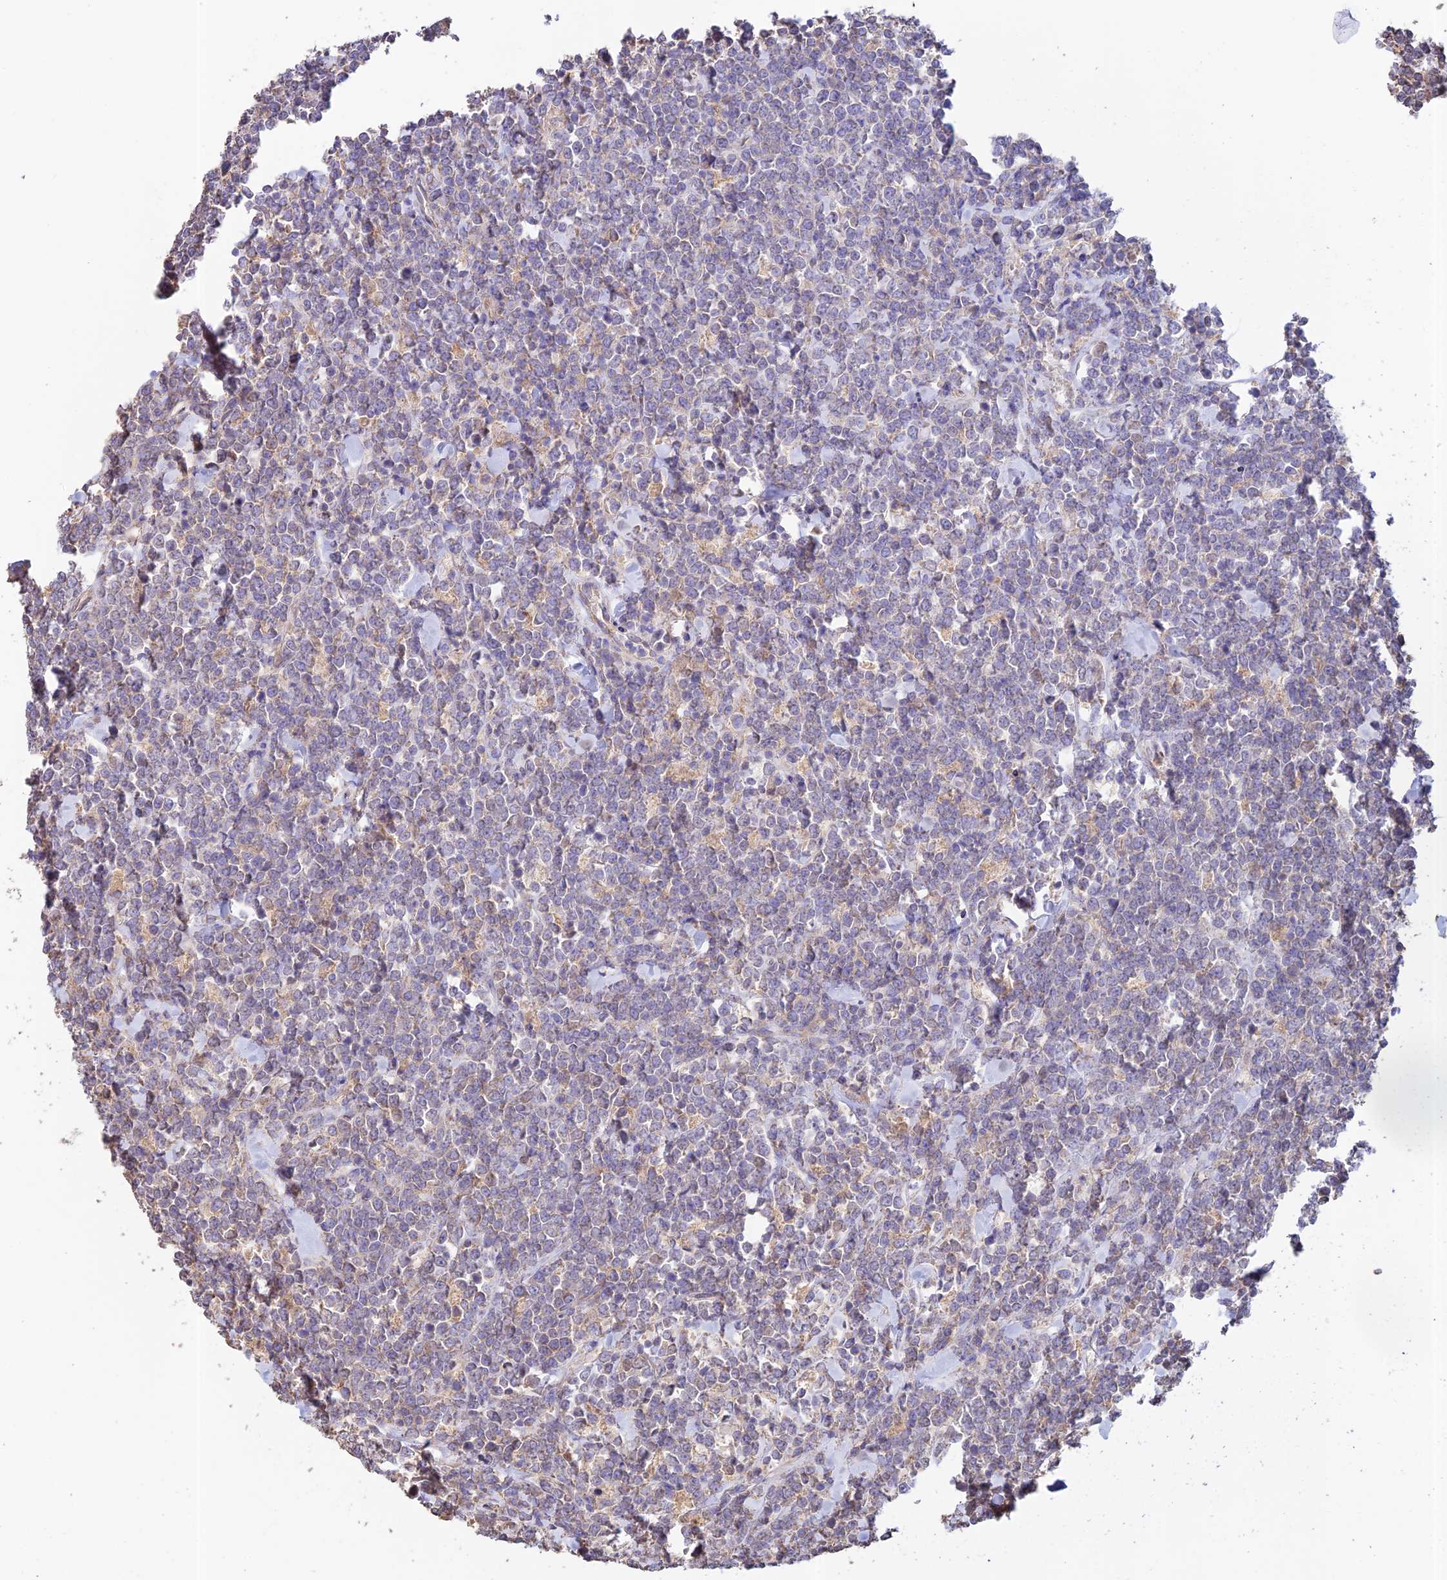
{"staining": {"intensity": "weak", "quantity": "25%-75%", "location": "cytoplasmic/membranous"}, "tissue": "lymphoma", "cell_type": "Tumor cells", "image_type": "cancer", "snomed": [{"axis": "morphology", "description": "Malignant lymphoma, non-Hodgkin's type, High grade"}, {"axis": "topography", "description": "Small intestine"}], "caption": "A low amount of weak cytoplasmic/membranous staining is present in approximately 25%-75% of tumor cells in malignant lymphoma, non-Hodgkin's type (high-grade) tissue. The staining was performed using DAB to visualize the protein expression in brown, while the nuclei were stained in blue with hematoxylin (Magnification: 20x).", "gene": "EMC3", "patient": {"sex": "male", "age": 8}}